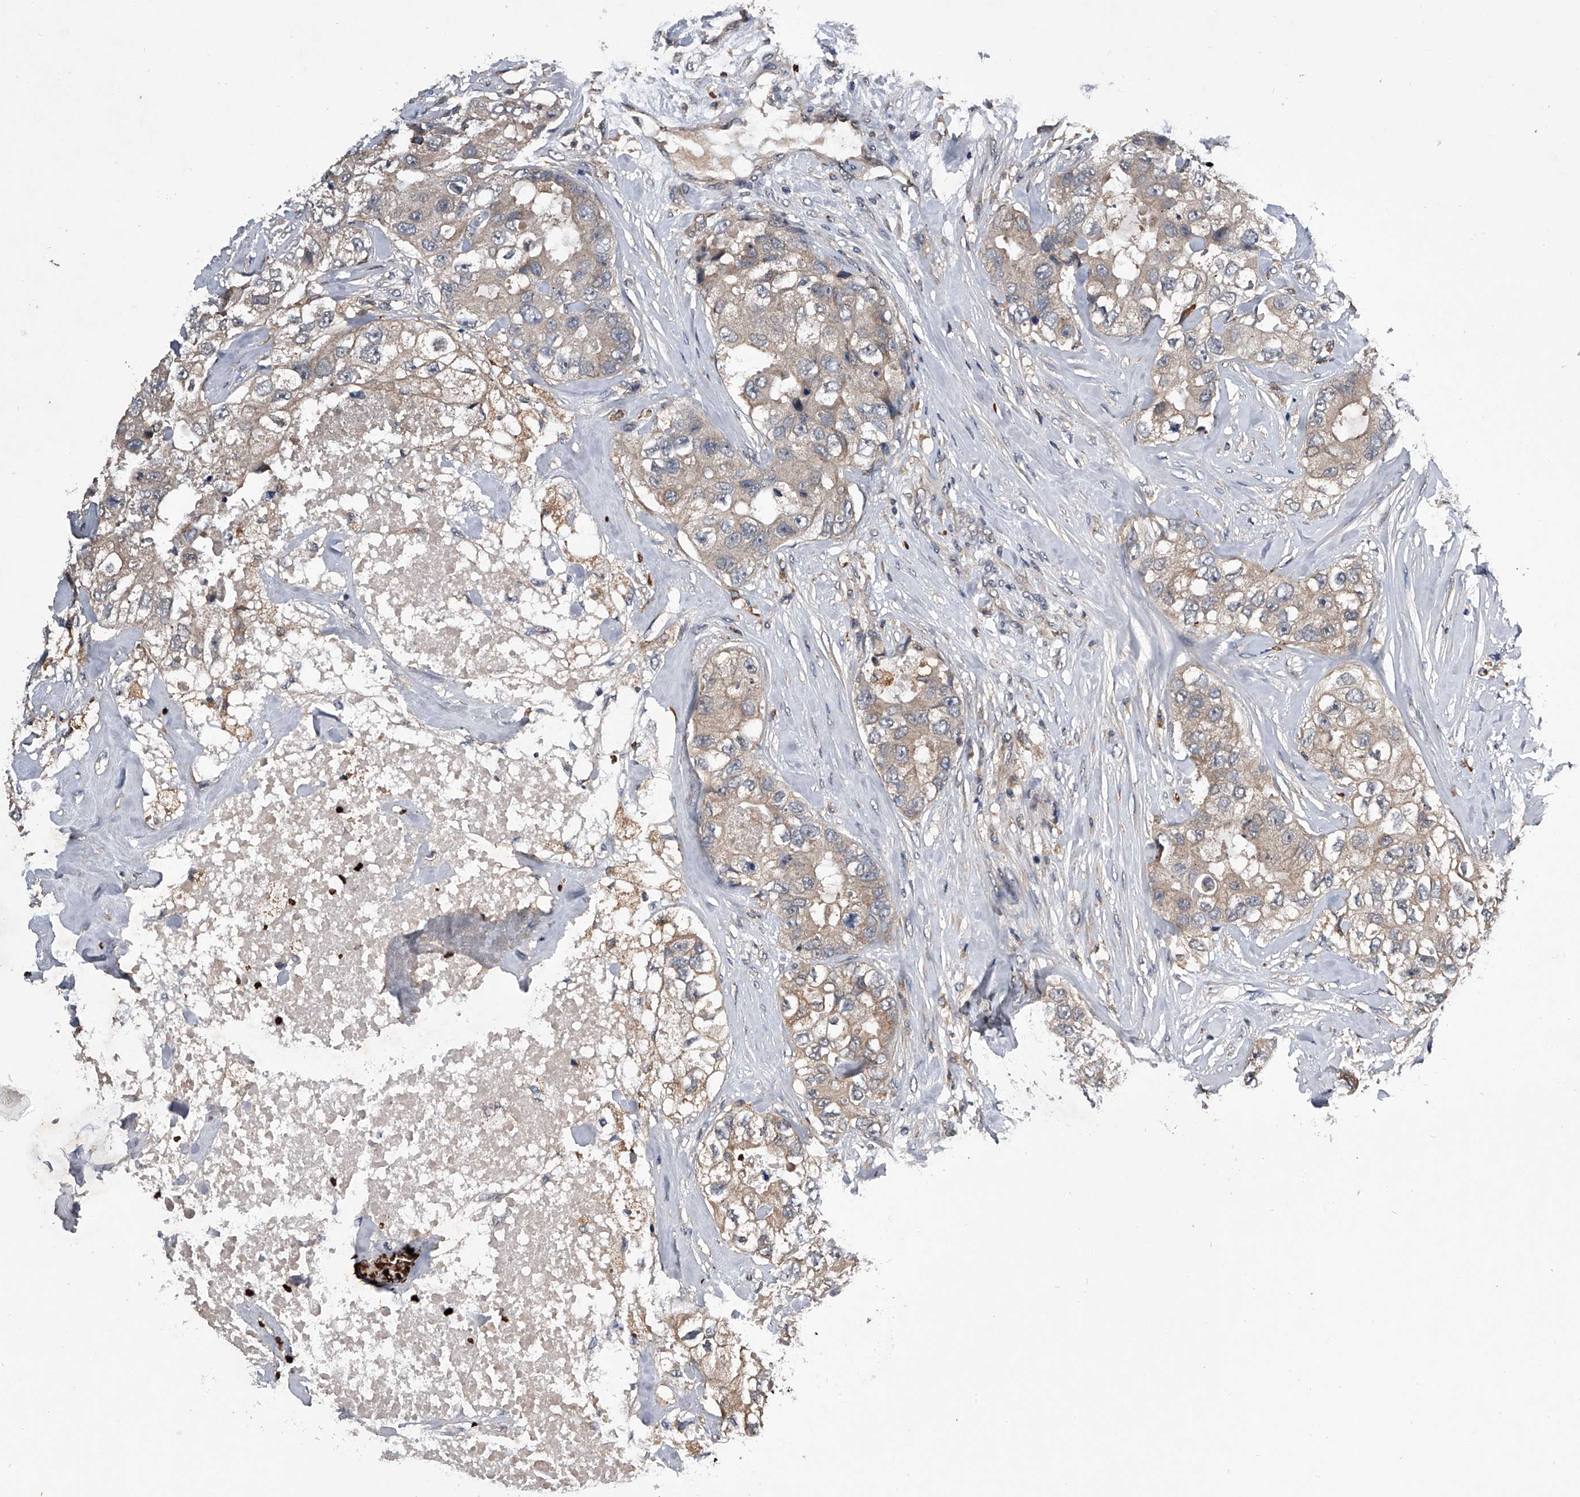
{"staining": {"intensity": "weak", "quantity": "25%-75%", "location": "cytoplasmic/membranous"}, "tissue": "breast cancer", "cell_type": "Tumor cells", "image_type": "cancer", "snomed": [{"axis": "morphology", "description": "Duct carcinoma"}, {"axis": "topography", "description": "Breast"}], "caption": "The photomicrograph demonstrates immunohistochemical staining of breast cancer (infiltrating ductal carcinoma). There is weak cytoplasmic/membranous positivity is appreciated in approximately 25%-75% of tumor cells.", "gene": "ZNF30", "patient": {"sex": "female", "age": 62}}